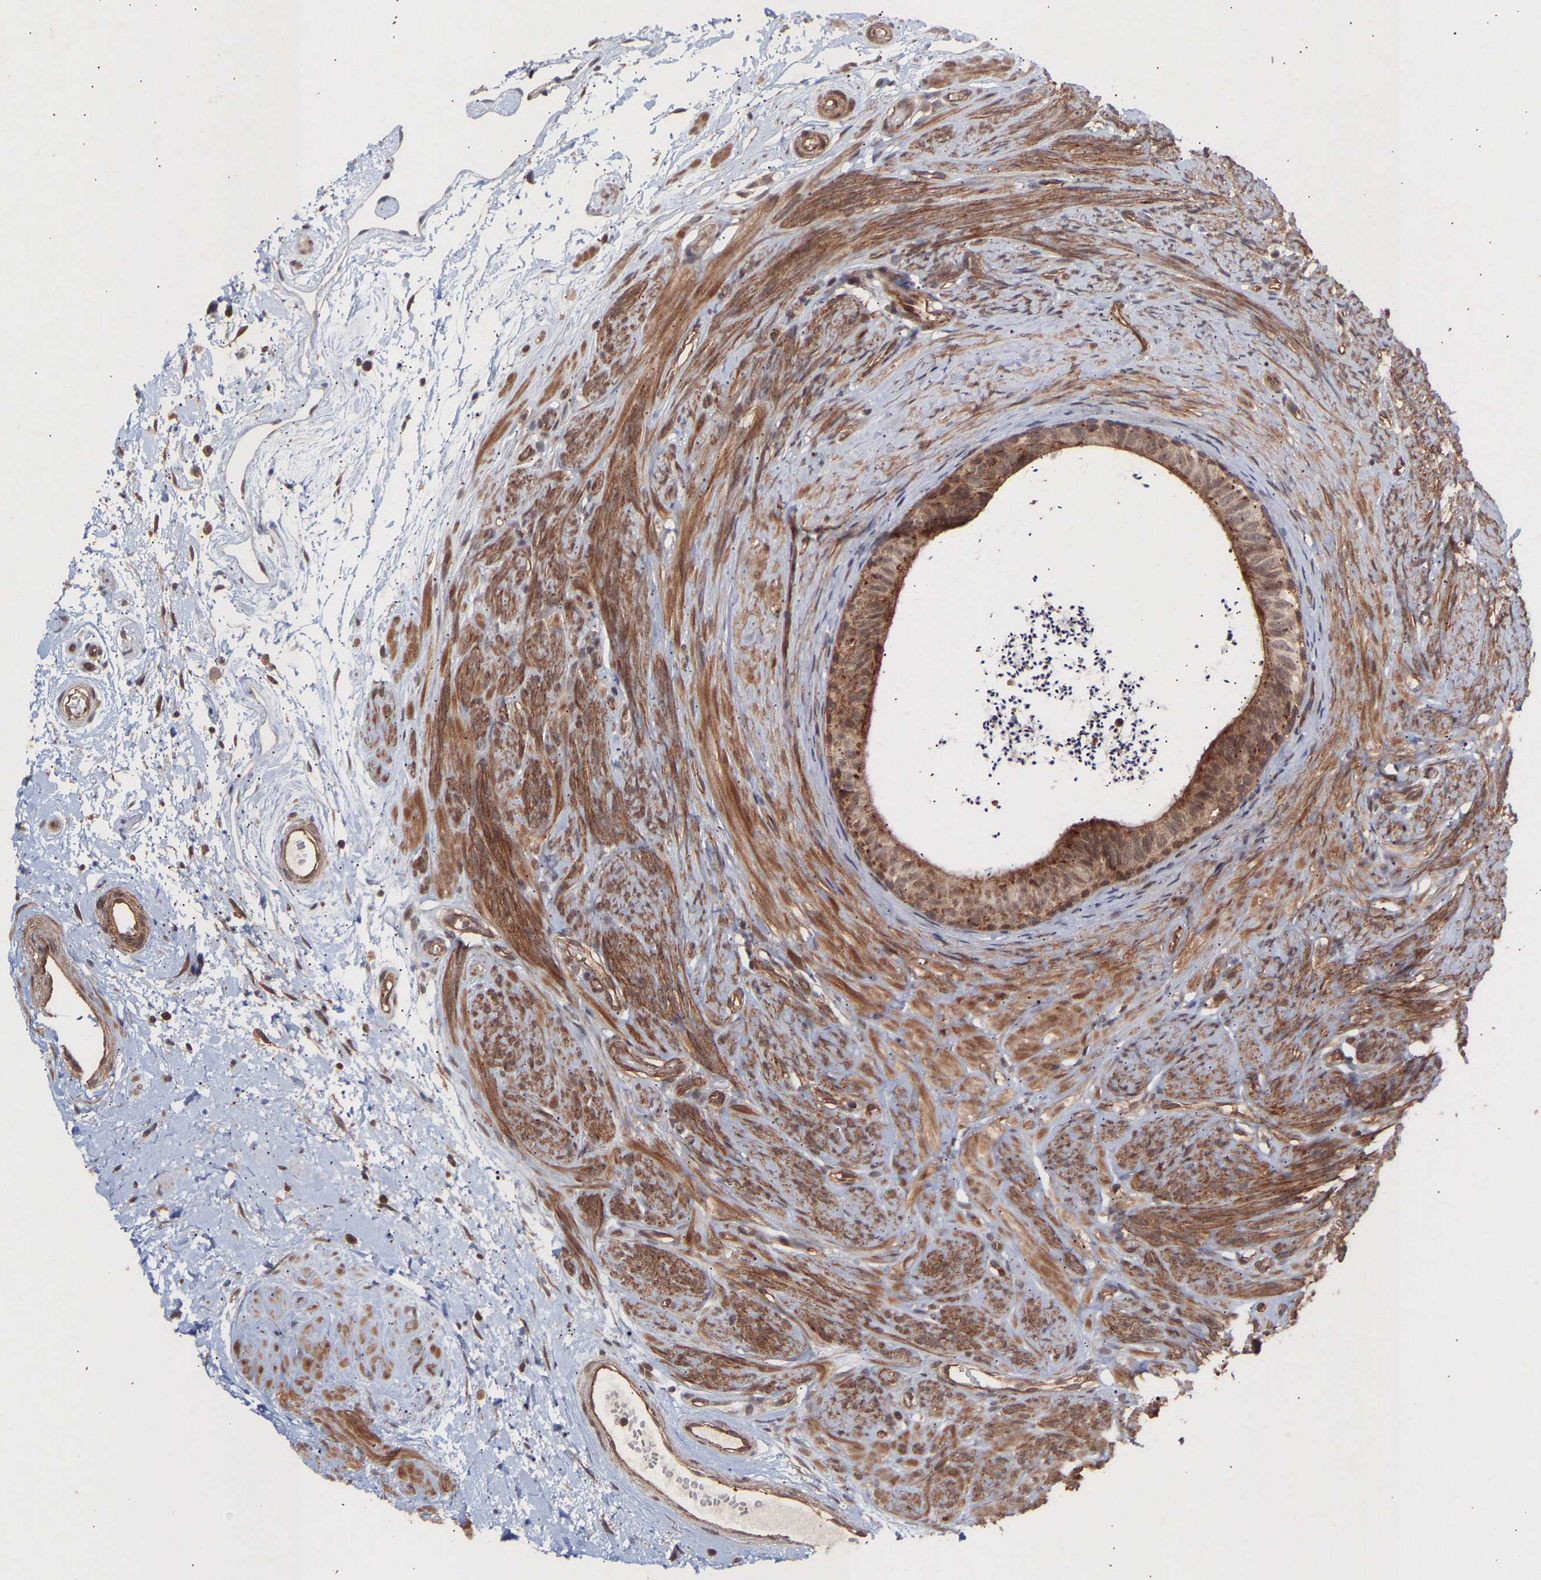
{"staining": {"intensity": "weak", "quantity": ">75%", "location": "cytoplasmic/membranous"}, "tissue": "epididymis", "cell_type": "Glandular cells", "image_type": "normal", "snomed": [{"axis": "morphology", "description": "Normal tissue, NOS"}, {"axis": "topography", "description": "Epididymis"}], "caption": "Protein staining of benign epididymis exhibits weak cytoplasmic/membranous expression in approximately >75% of glandular cells. The protein of interest is shown in brown color, while the nuclei are stained blue.", "gene": "PDLIM5", "patient": {"sex": "male", "age": 56}}